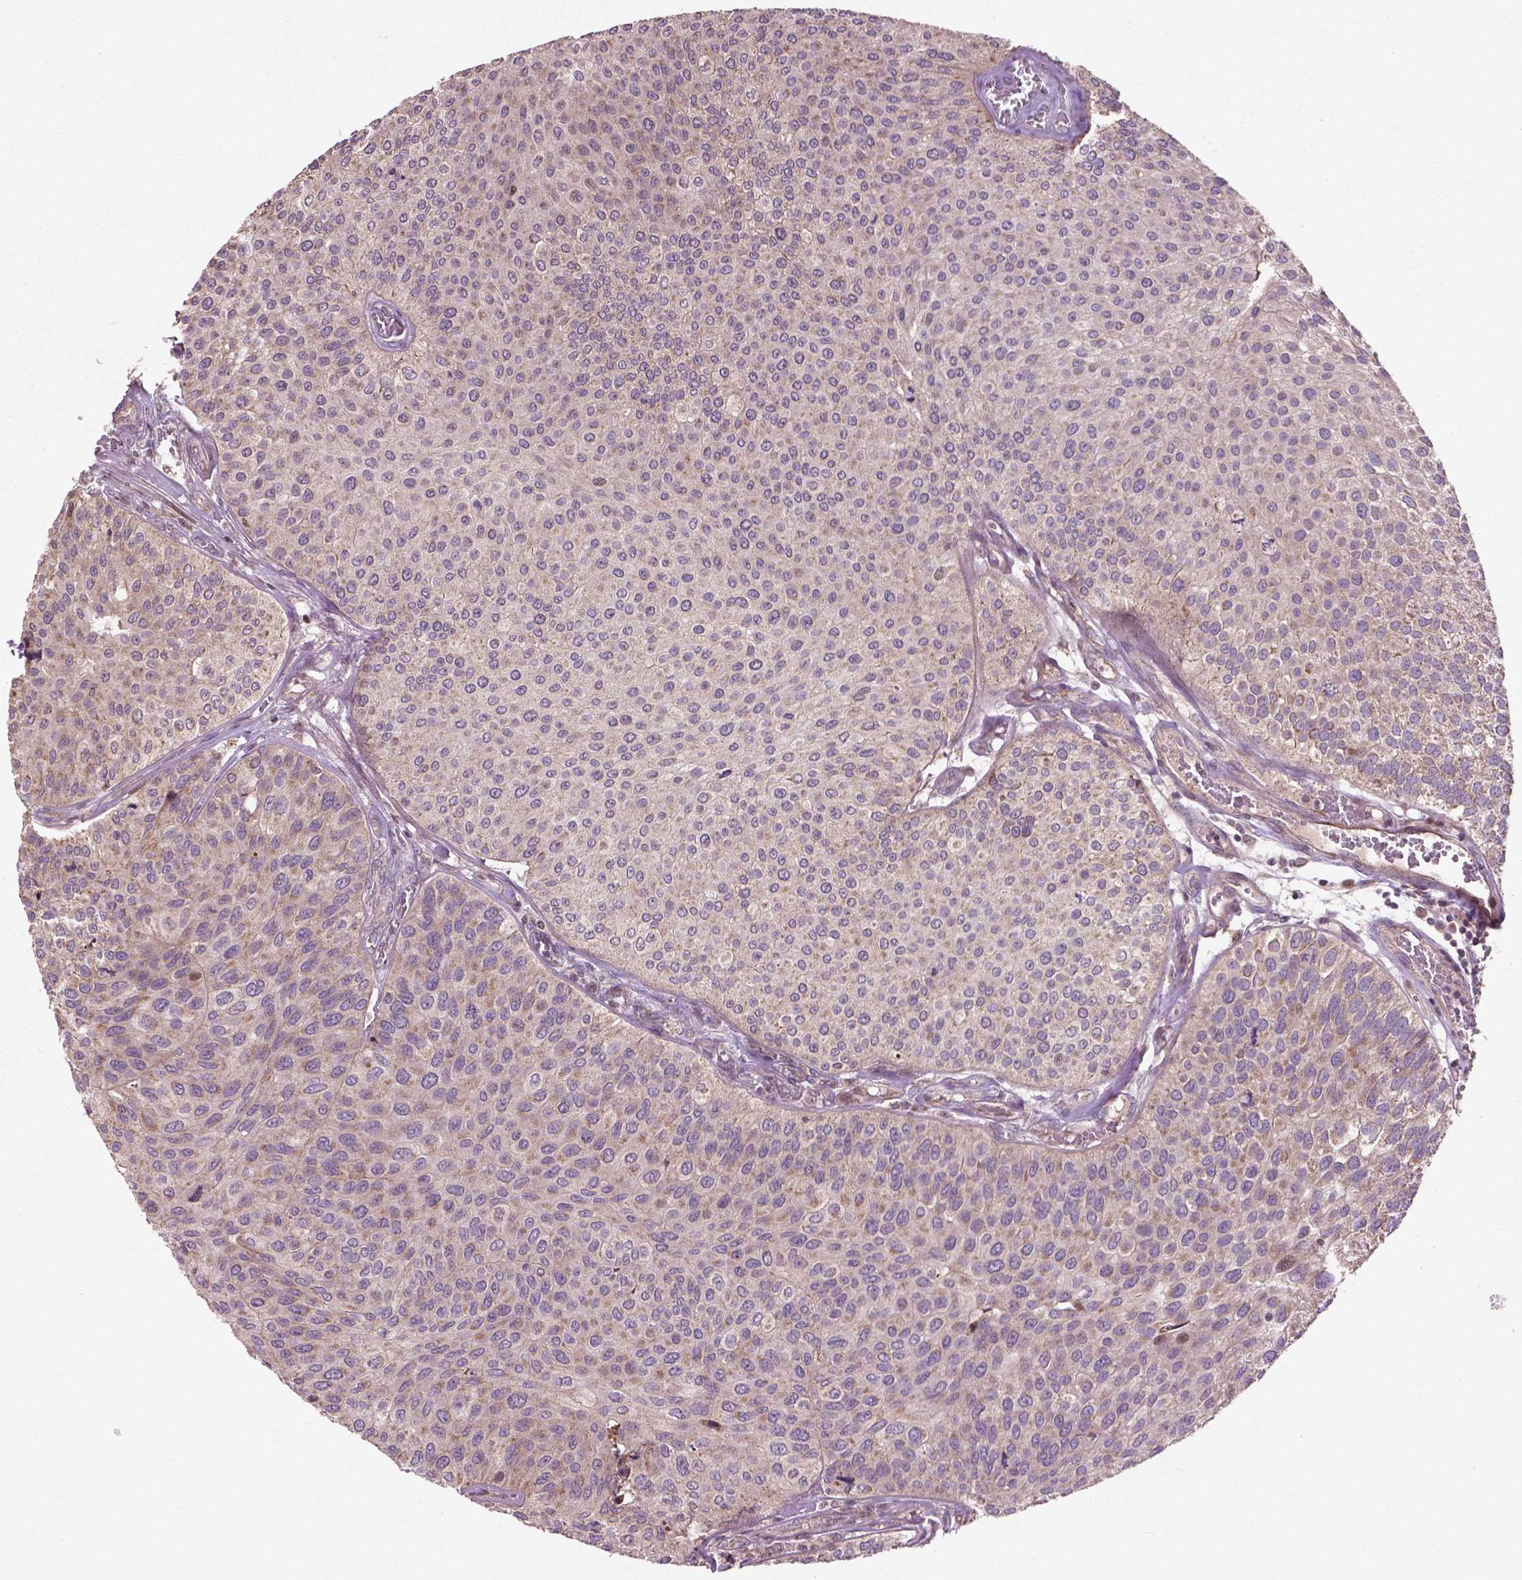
{"staining": {"intensity": "weak", "quantity": "<25%", "location": "cytoplasmic/membranous"}, "tissue": "urothelial cancer", "cell_type": "Tumor cells", "image_type": "cancer", "snomed": [{"axis": "morphology", "description": "Urothelial carcinoma, Low grade"}, {"axis": "topography", "description": "Urinary bladder"}], "caption": "Tumor cells are negative for brown protein staining in urothelial cancer. (Stains: DAB IHC with hematoxylin counter stain, Microscopy: brightfield microscopy at high magnification).", "gene": "B3GALNT2", "patient": {"sex": "female", "age": 87}}